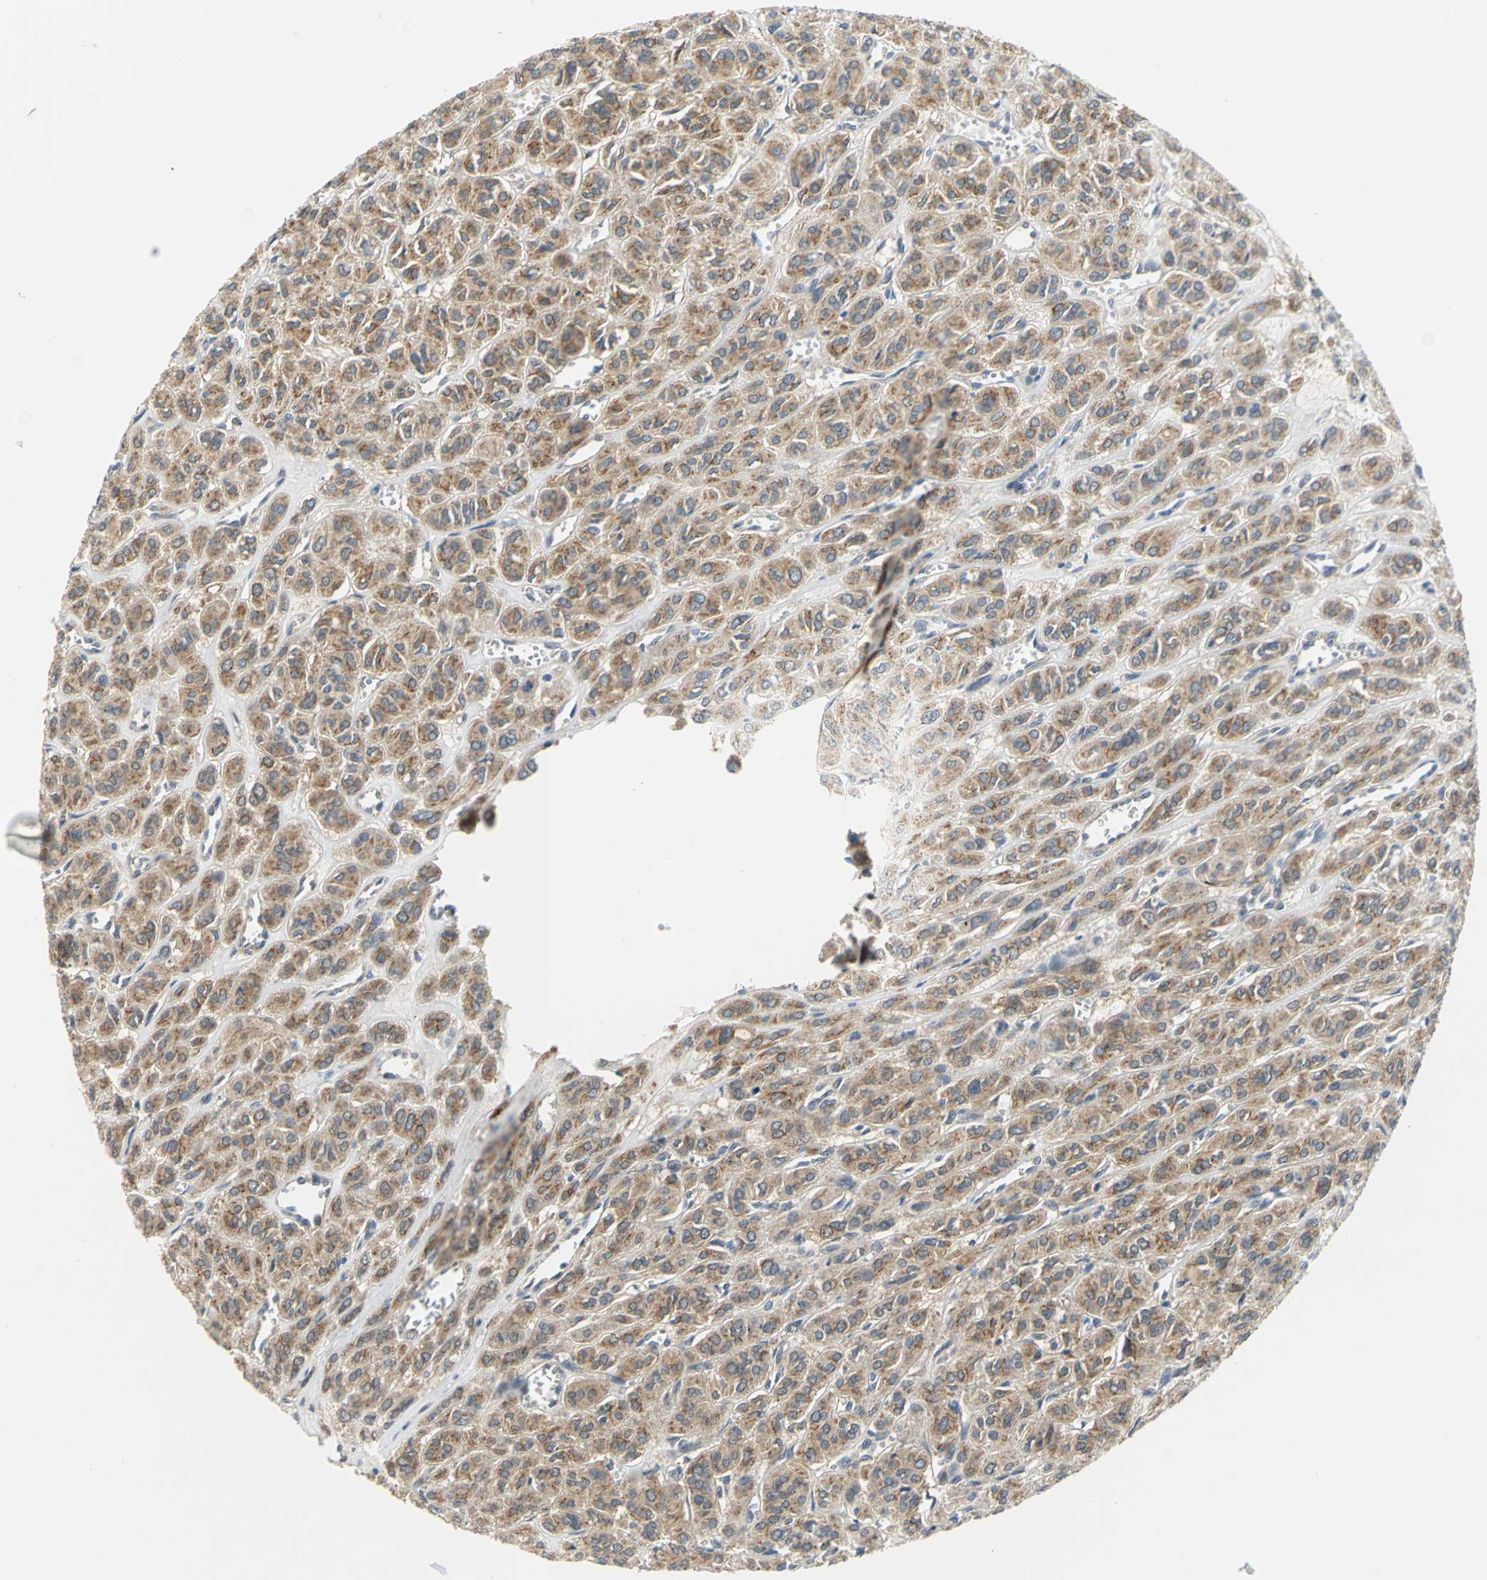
{"staining": {"intensity": "moderate", "quantity": ">75%", "location": "cytoplasmic/membranous"}, "tissue": "thyroid cancer", "cell_type": "Tumor cells", "image_type": "cancer", "snomed": [{"axis": "morphology", "description": "Follicular adenoma carcinoma, NOS"}, {"axis": "topography", "description": "Thyroid gland"}], "caption": "Brown immunohistochemical staining in follicular adenoma carcinoma (thyroid) demonstrates moderate cytoplasmic/membranous staining in approximately >75% of tumor cells. (DAB (3,3'-diaminobenzidine) = brown stain, brightfield microscopy at high magnification).", "gene": "PGM3", "patient": {"sex": "female", "age": 71}}